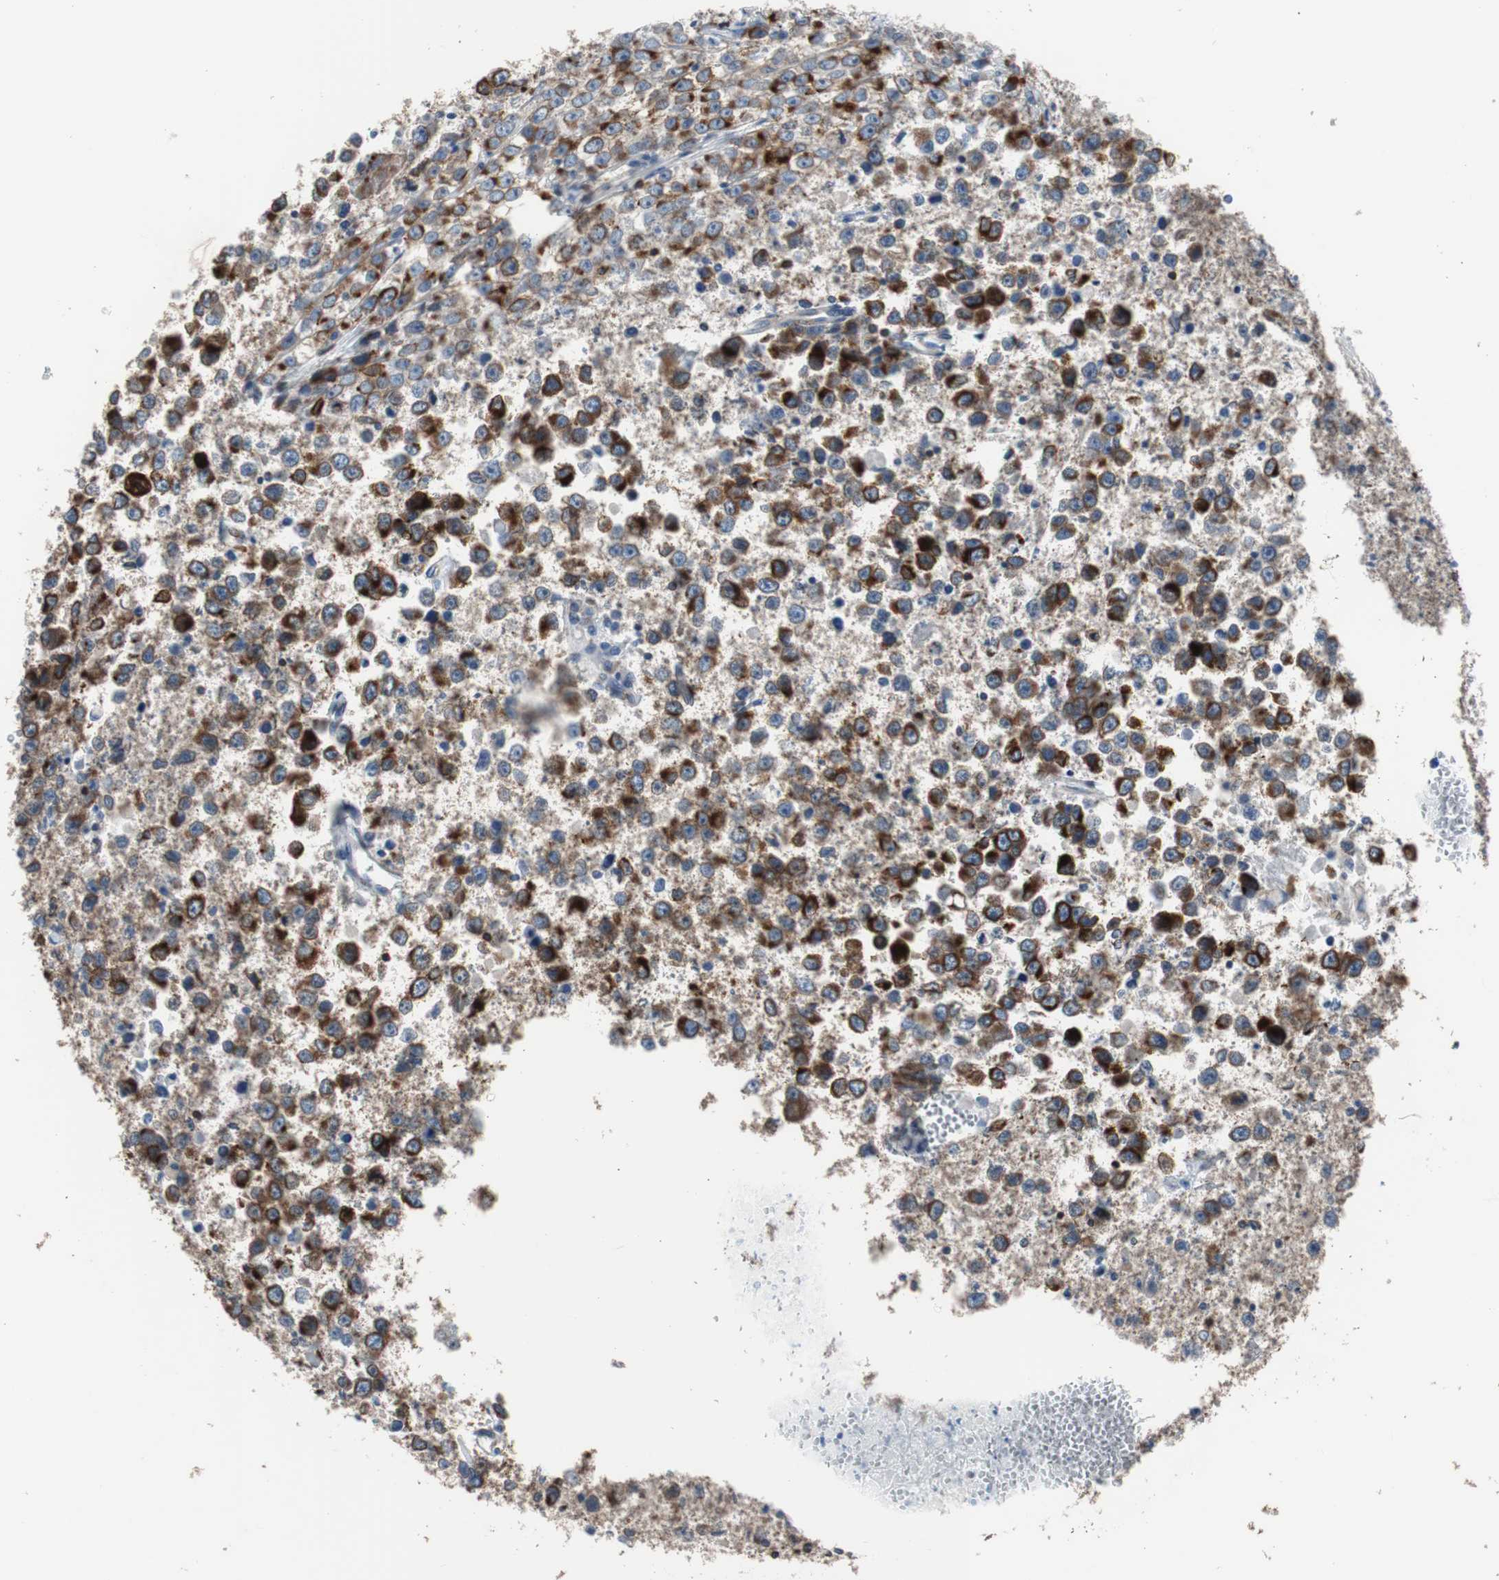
{"staining": {"intensity": "strong", "quantity": ">75%", "location": "cytoplasmic/membranous"}, "tissue": "testis cancer", "cell_type": "Tumor cells", "image_type": "cancer", "snomed": [{"axis": "morphology", "description": "Carcinoma, Embryonal, NOS"}, {"axis": "topography", "description": "Testis"}], "caption": "Testis embryonal carcinoma tissue exhibits strong cytoplasmic/membranous positivity in approximately >75% of tumor cells, visualized by immunohistochemistry.", "gene": "PBXIP1", "patient": {"sex": "male", "age": 28}}